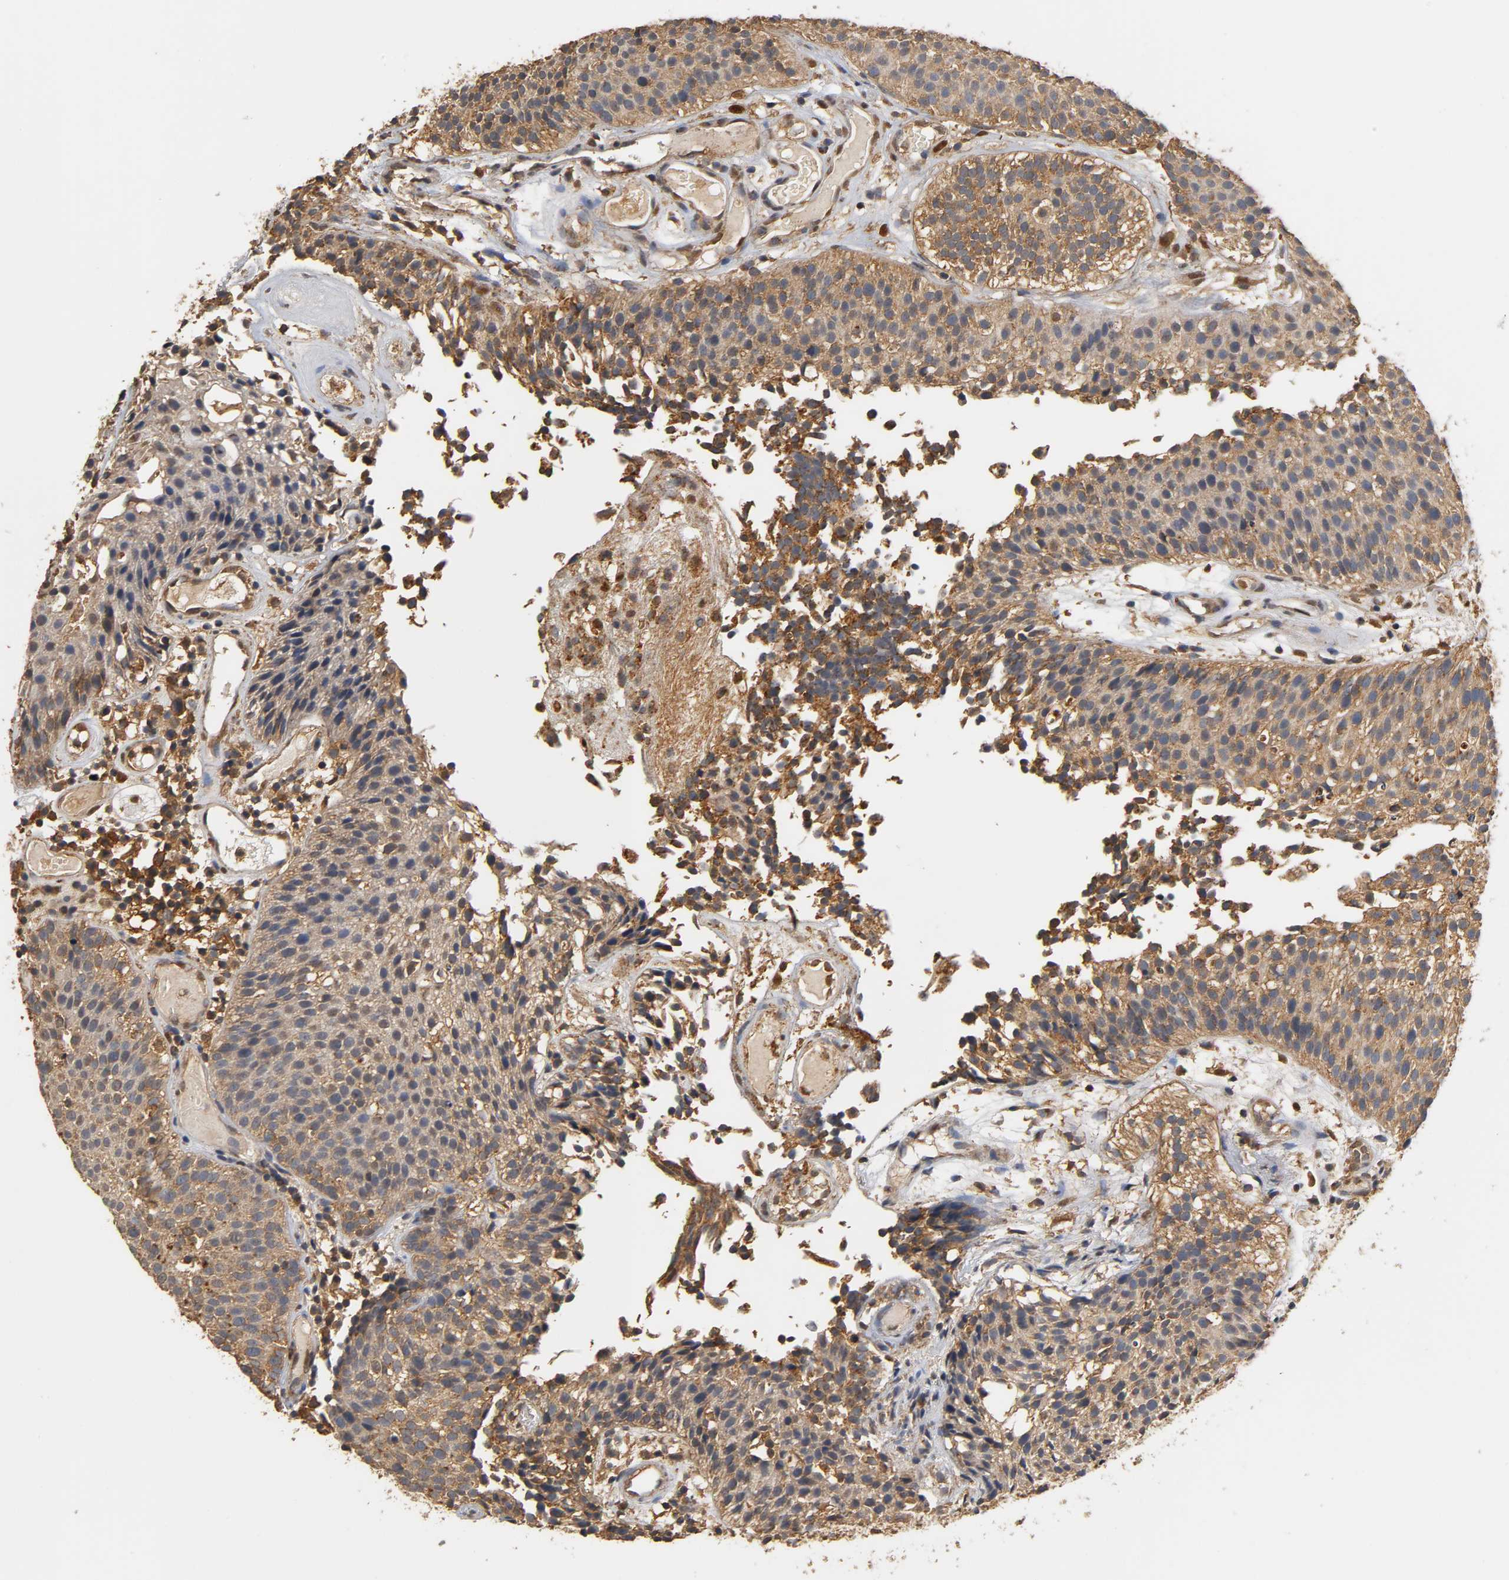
{"staining": {"intensity": "moderate", "quantity": ">75%", "location": "cytoplasmic/membranous"}, "tissue": "urothelial cancer", "cell_type": "Tumor cells", "image_type": "cancer", "snomed": [{"axis": "morphology", "description": "Urothelial carcinoma, Low grade"}, {"axis": "topography", "description": "Urinary bladder"}], "caption": "Human urothelial cancer stained with a brown dye reveals moderate cytoplasmic/membranous positive staining in about >75% of tumor cells.", "gene": "PKN1", "patient": {"sex": "male", "age": 85}}